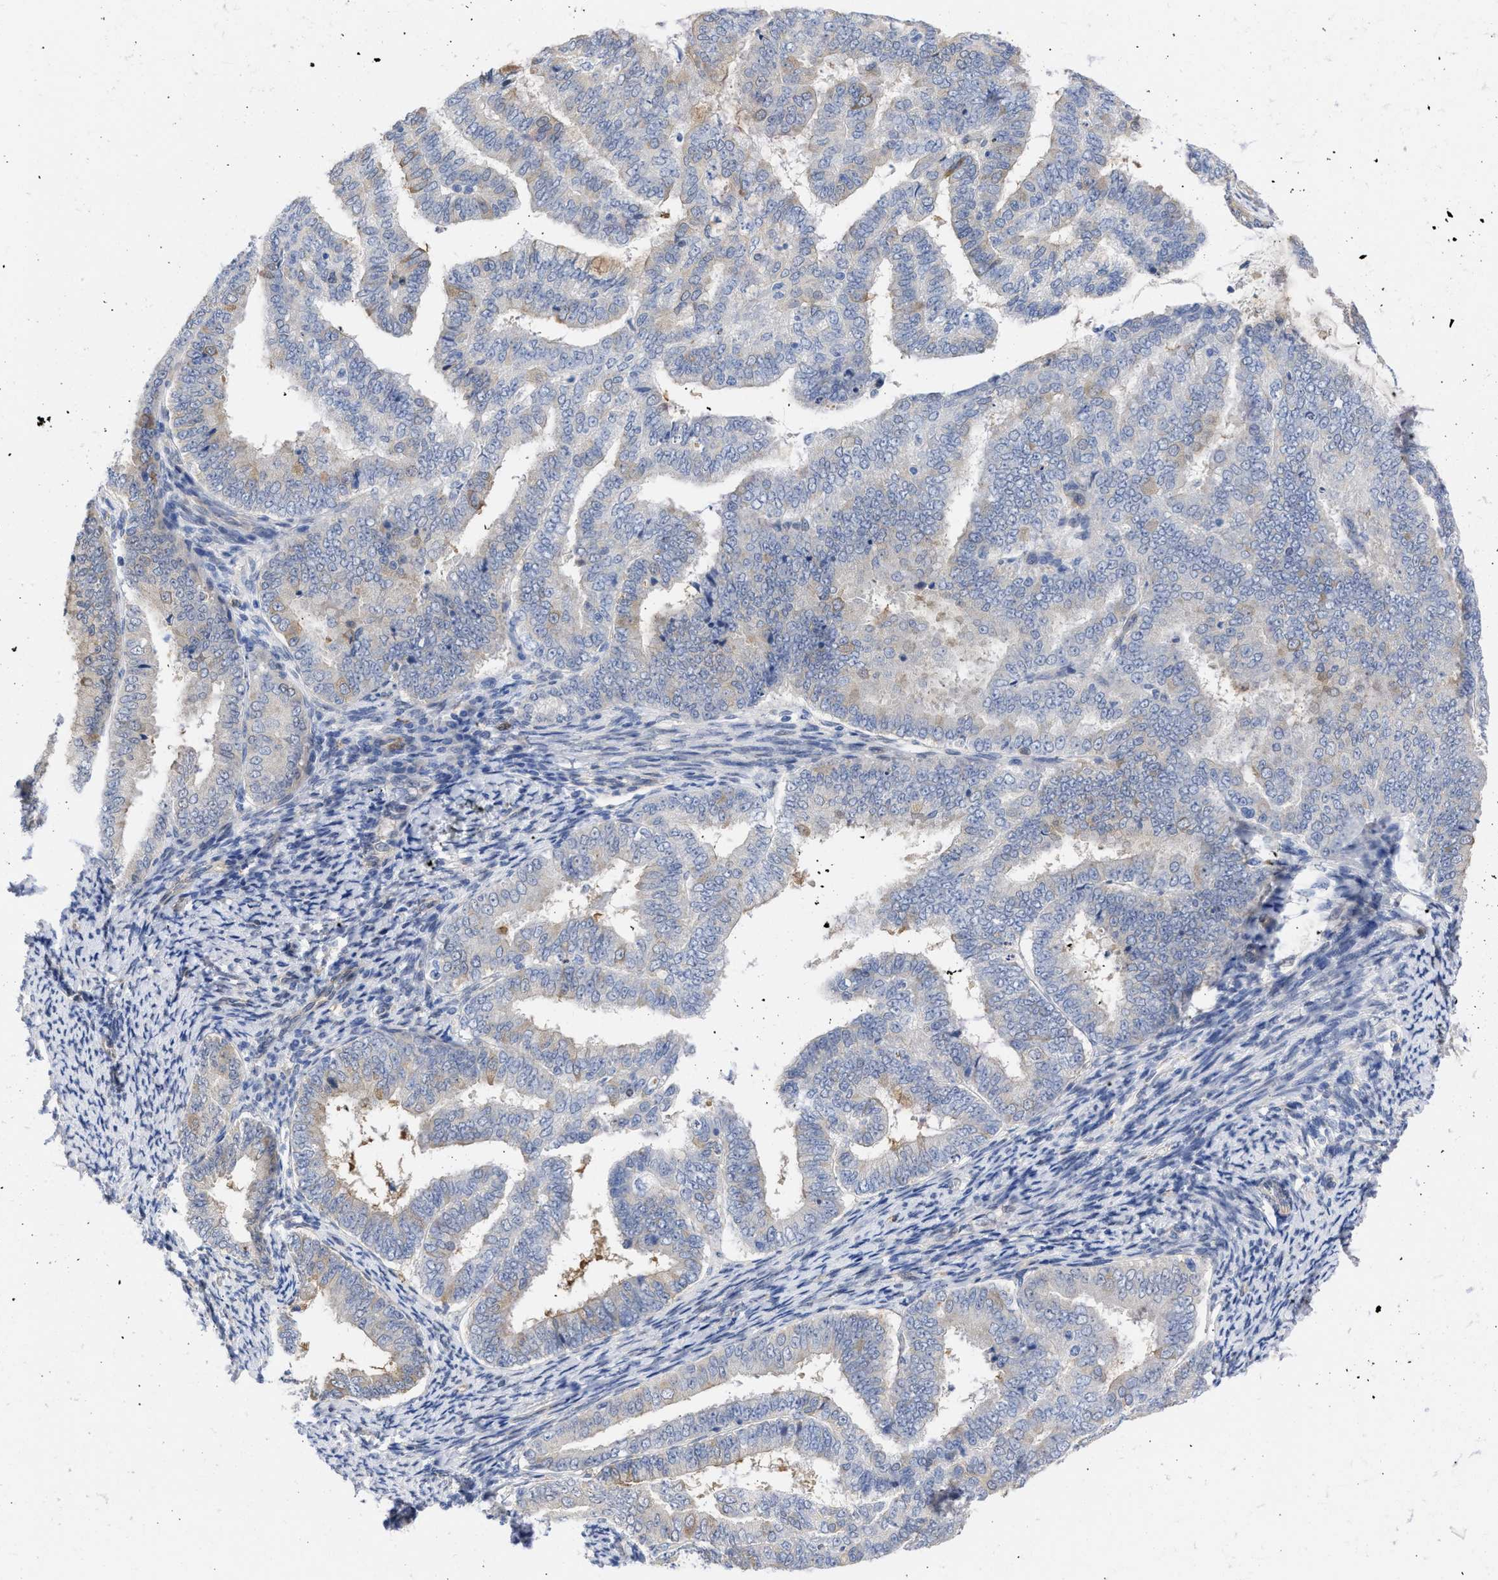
{"staining": {"intensity": "negative", "quantity": "none", "location": "none"}, "tissue": "endometrial cancer", "cell_type": "Tumor cells", "image_type": "cancer", "snomed": [{"axis": "morphology", "description": "Adenocarcinoma, NOS"}, {"axis": "topography", "description": "Endometrium"}], "caption": "A high-resolution micrograph shows immunohistochemistry (IHC) staining of endometrial adenocarcinoma, which shows no significant expression in tumor cells.", "gene": "THRA", "patient": {"sex": "female", "age": 63}}